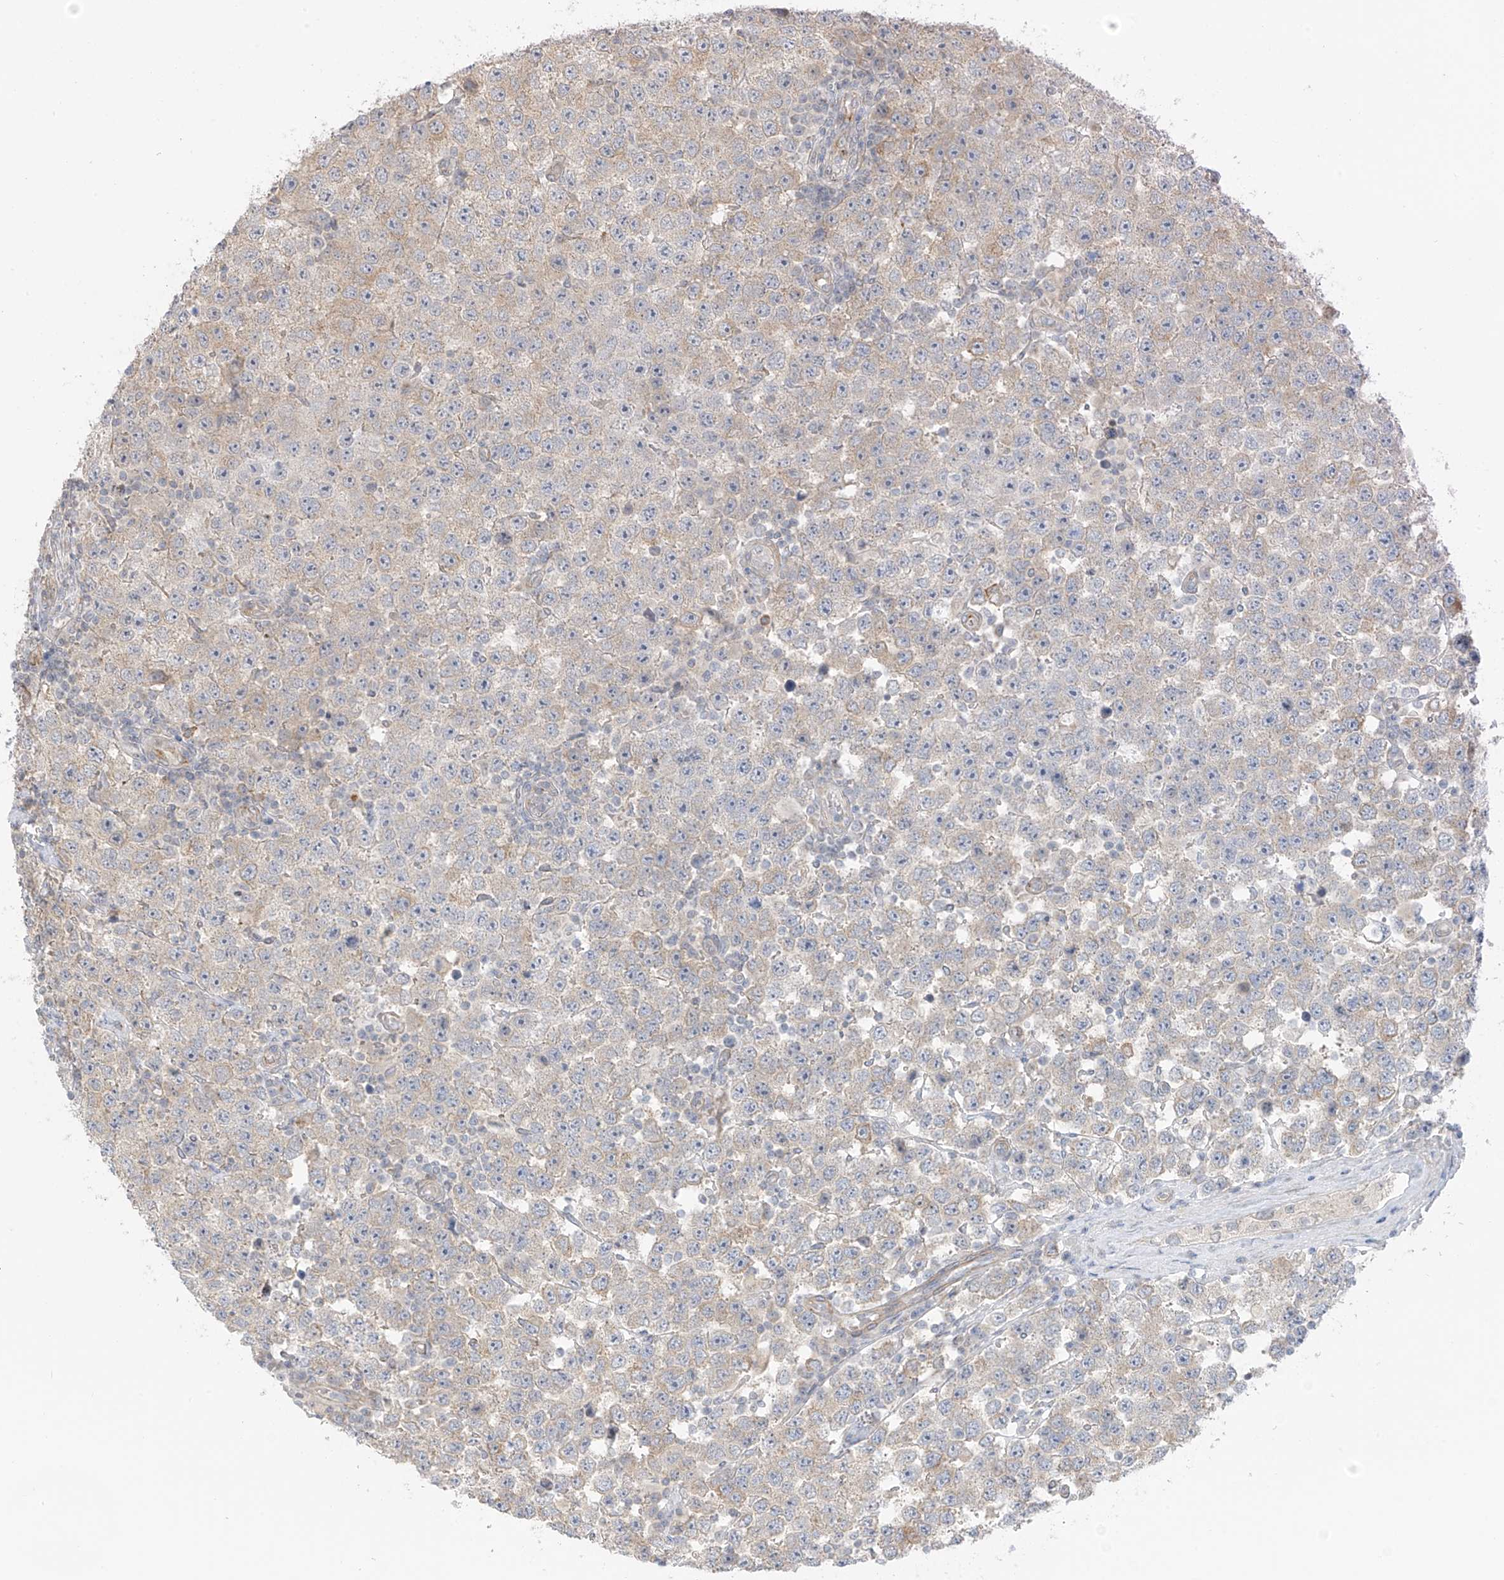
{"staining": {"intensity": "weak", "quantity": "<25%", "location": "cytoplasmic/membranous"}, "tissue": "testis cancer", "cell_type": "Tumor cells", "image_type": "cancer", "snomed": [{"axis": "morphology", "description": "Seminoma, NOS"}, {"axis": "topography", "description": "Testis"}], "caption": "A high-resolution histopathology image shows IHC staining of testis seminoma, which displays no significant expression in tumor cells. (Stains: DAB immunohistochemistry (IHC) with hematoxylin counter stain, Microscopy: brightfield microscopy at high magnification).", "gene": "HS6ST2", "patient": {"sex": "male", "age": 28}}